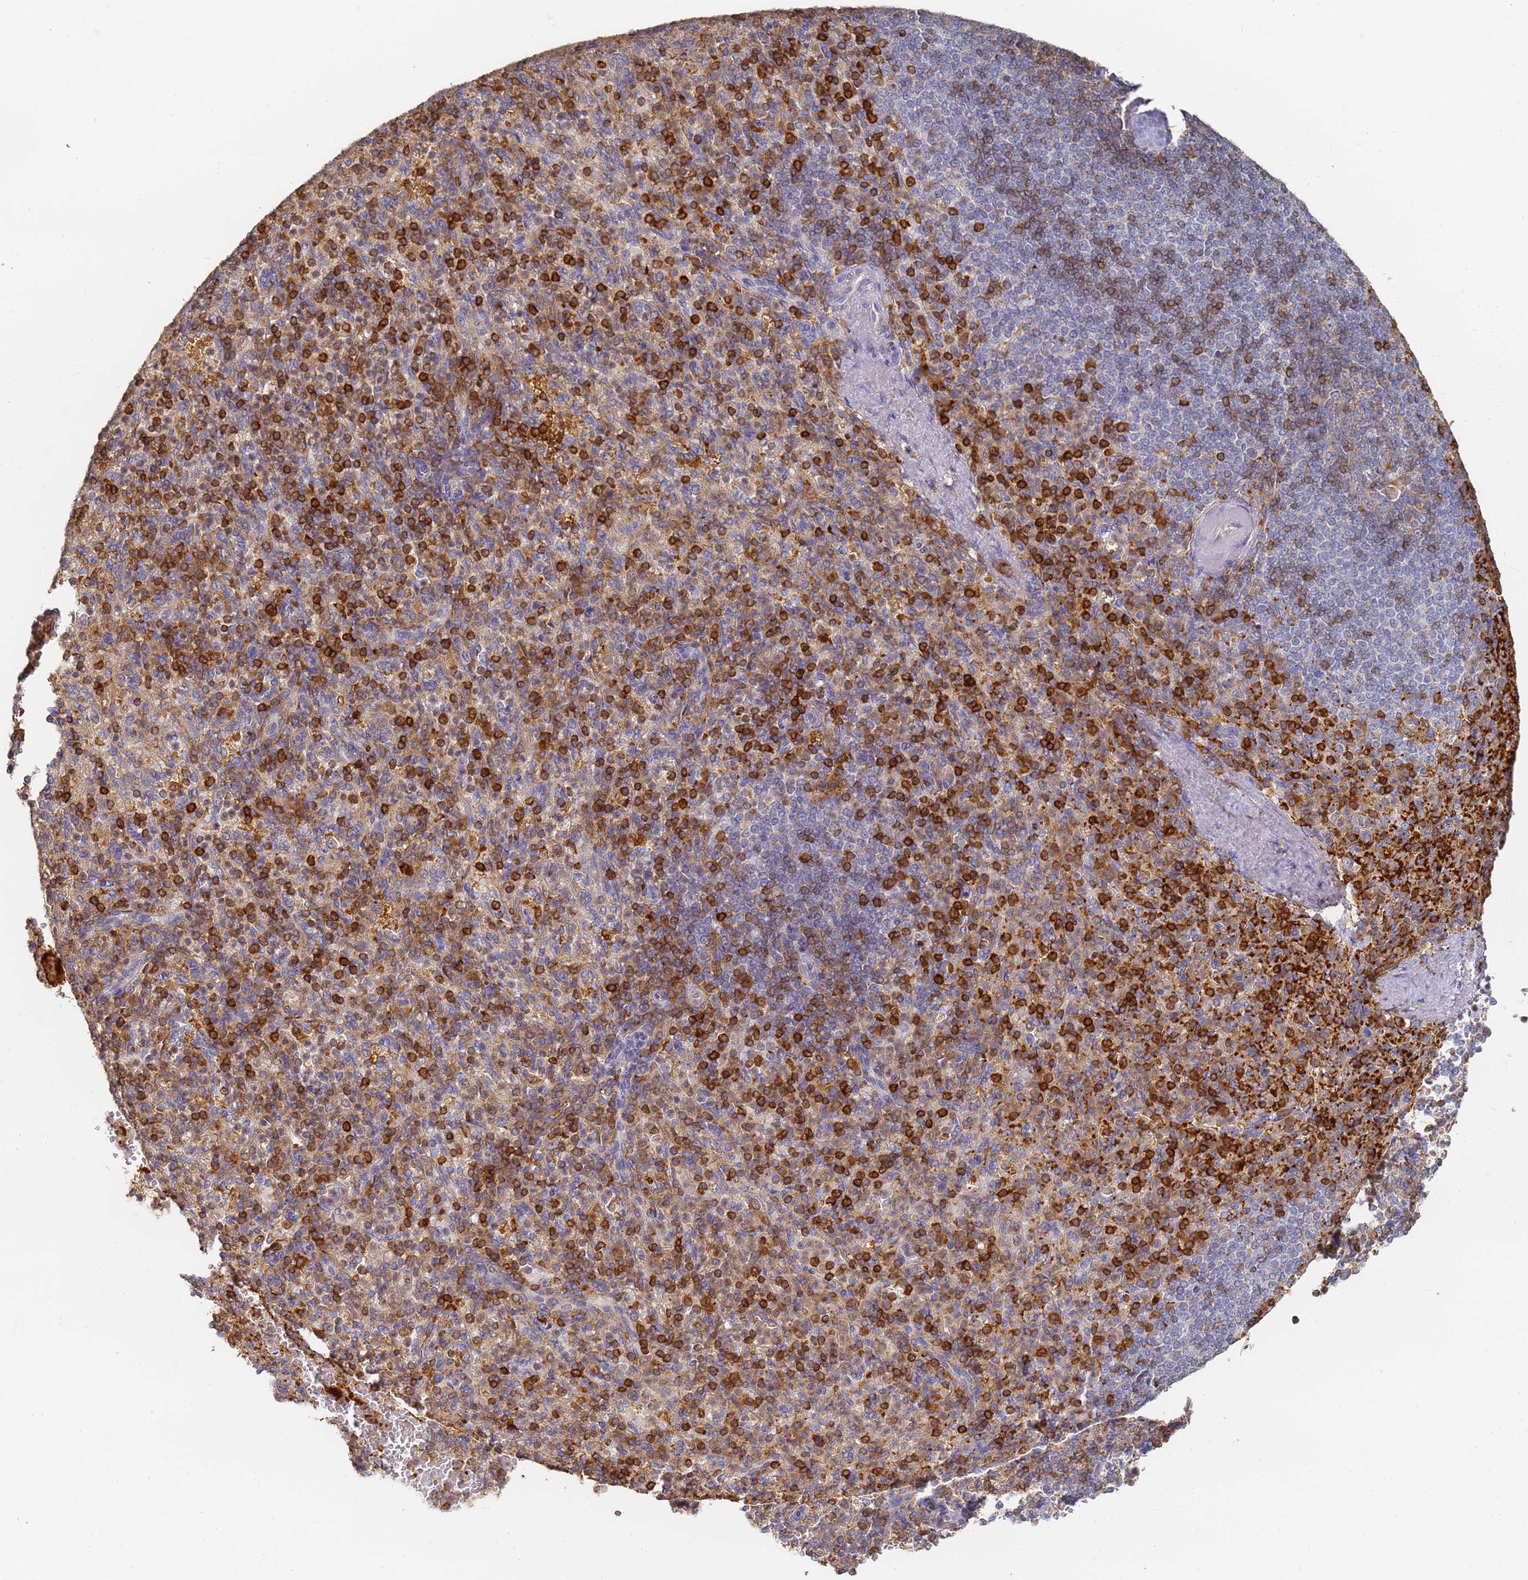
{"staining": {"intensity": "strong", "quantity": "25%-75%", "location": "cytoplasmic/membranous"}, "tissue": "spleen", "cell_type": "Cells in red pulp", "image_type": "normal", "snomed": [{"axis": "morphology", "description": "Normal tissue, NOS"}, {"axis": "topography", "description": "Spleen"}], "caption": "Immunohistochemistry (IHC) micrograph of unremarkable spleen stained for a protein (brown), which demonstrates high levels of strong cytoplasmic/membranous positivity in approximately 25%-75% of cells in red pulp.", "gene": "BIN2", "patient": {"sex": "female", "age": 74}}